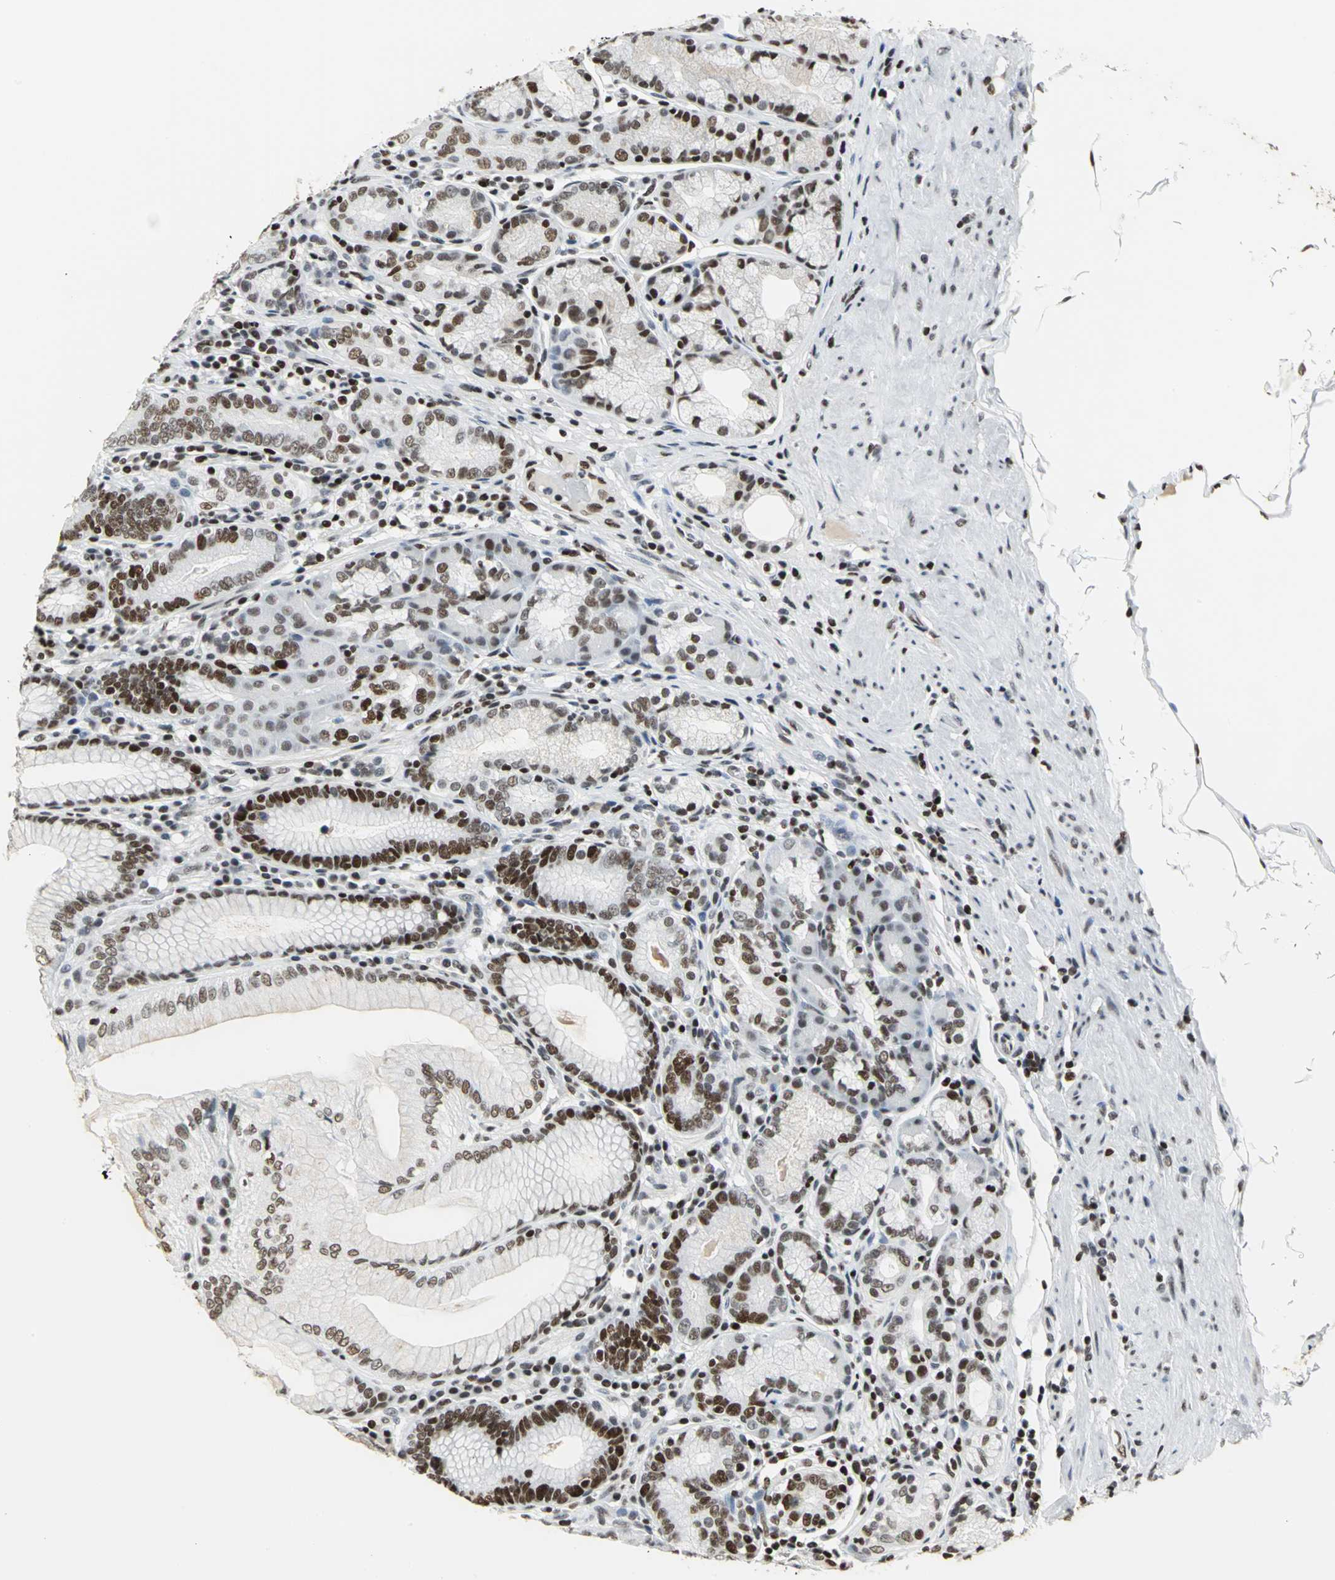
{"staining": {"intensity": "strong", "quantity": ">75%", "location": "nuclear"}, "tissue": "stomach", "cell_type": "Glandular cells", "image_type": "normal", "snomed": [{"axis": "morphology", "description": "Normal tissue, NOS"}, {"axis": "topography", "description": "Stomach, lower"}], "caption": "Immunohistochemistry (IHC) image of normal stomach stained for a protein (brown), which exhibits high levels of strong nuclear positivity in approximately >75% of glandular cells.", "gene": "HNRNPD", "patient": {"sex": "female", "age": 76}}